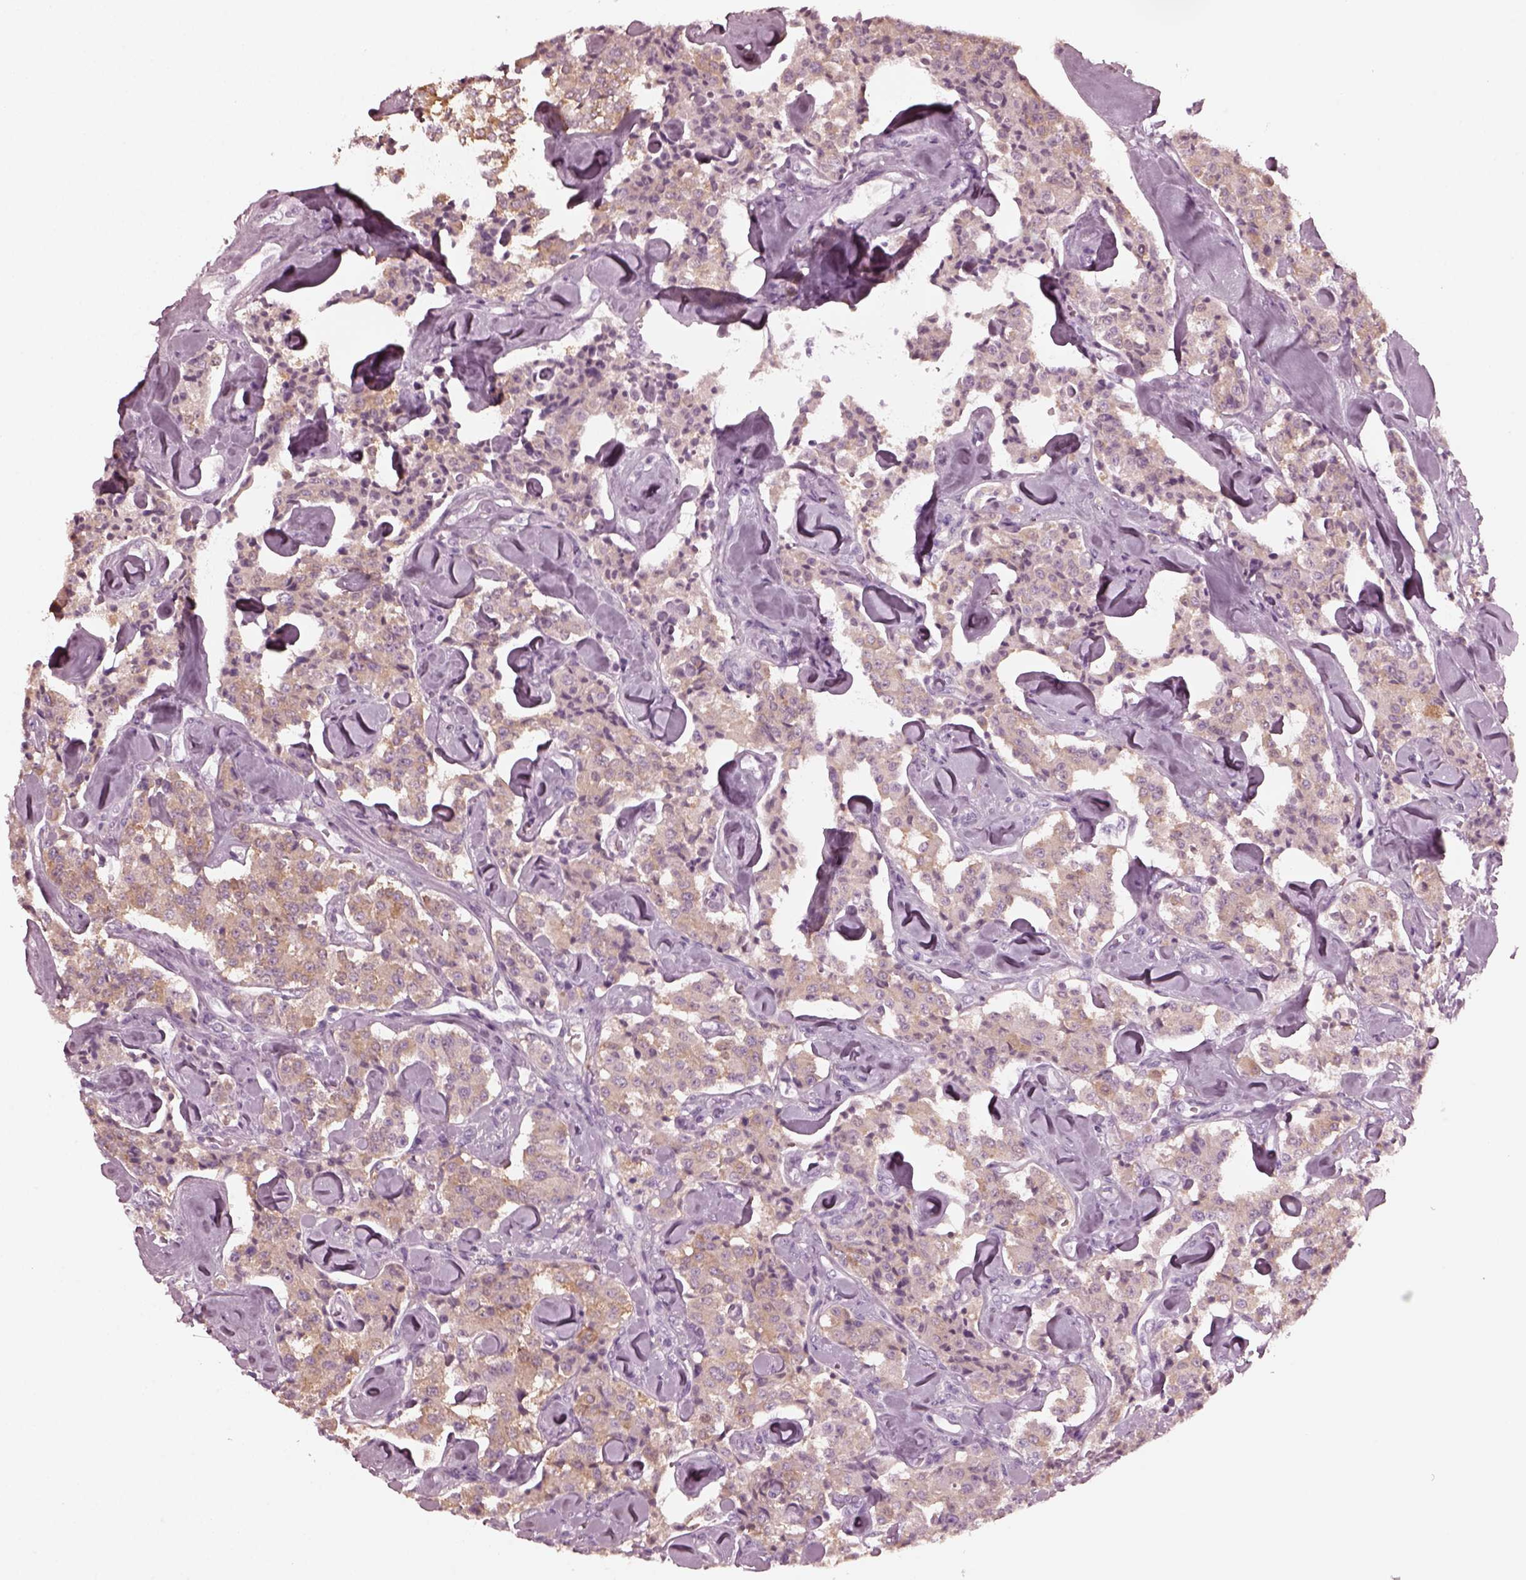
{"staining": {"intensity": "weak", "quantity": ">75%", "location": "cytoplasmic/membranous"}, "tissue": "carcinoid", "cell_type": "Tumor cells", "image_type": "cancer", "snomed": [{"axis": "morphology", "description": "Carcinoid, malignant, NOS"}, {"axis": "topography", "description": "Pancreas"}], "caption": "The immunohistochemical stain highlights weak cytoplasmic/membranous expression in tumor cells of carcinoid (malignant) tissue.", "gene": "GRM6", "patient": {"sex": "male", "age": 41}}